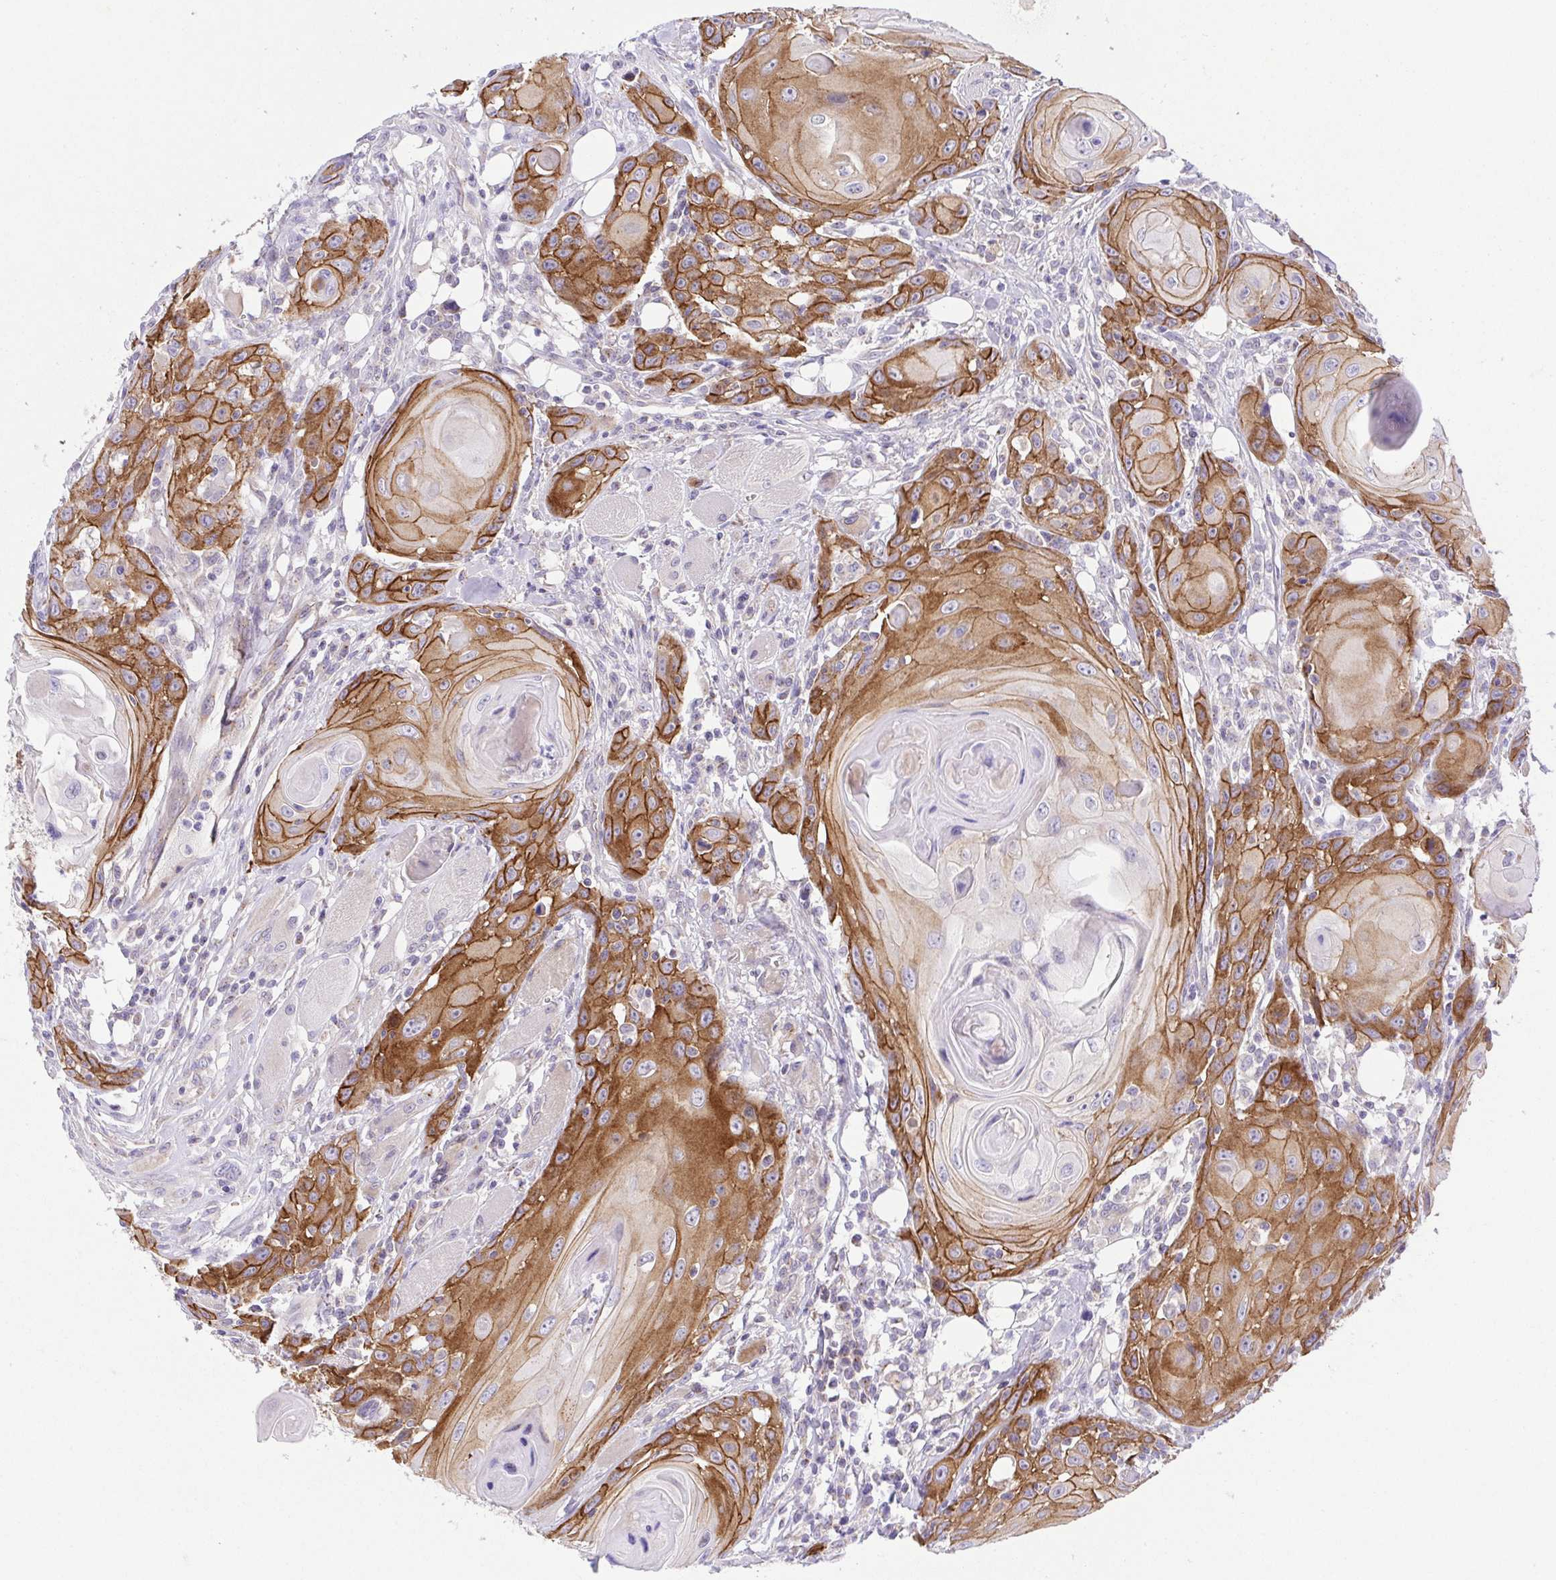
{"staining": {"intensity": "moderate", "quantity": ">75%", "location": "cytoplasmic/membranous"}, "tissue": "head and neck cancer", "cell_type": "Tumor cells", "image_type": "cancer", "snomed": [{"axis": "morphology", "description": "Squamous cell carcinoma, NOS"}, {"axis": "topography", "description": "Head-Neck"}], "caption": "This is a micrograph of immunohistochemistry (IHC) staining of head and neck cancer (squamous cell carcinoma), which shows moderate expression in the cytoplasmic/membranous of tumor cells.", "gene": "SLC13A1", "patient": {"sex": "female", "age": 80}}